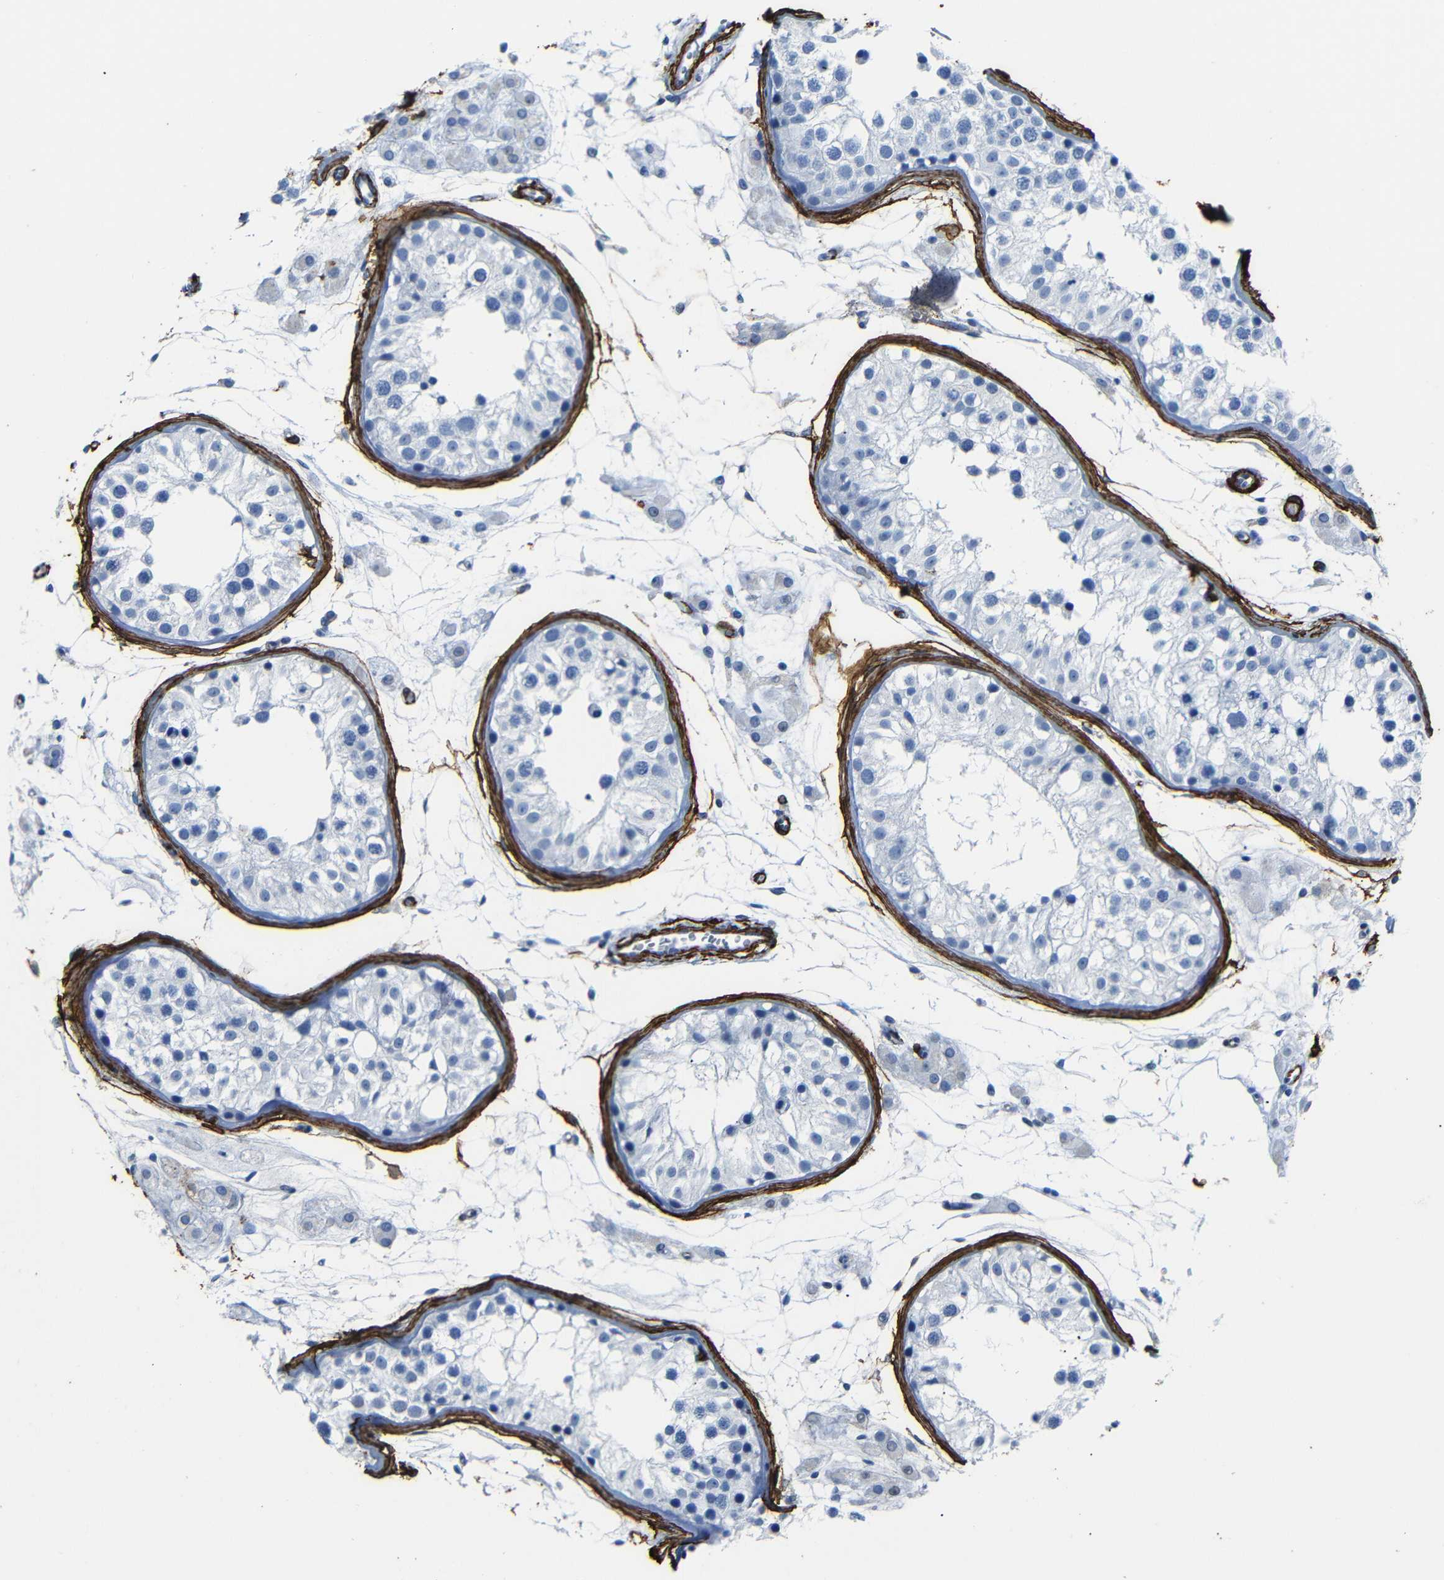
{"staining": {"intensity": "negative", "quantity": "none", "location": "none"}, "tissue": "testis", "cell_type": "Cells in seminiferous ducts", "image_type": "normal", "snomed": [{"axis": "morphology", "description": "Normal tissue, NOS"}, {"axis": "morphology", "description": "Adenocarcinoma, metastatic, NOS"}, {"axis": "topography", "description": "Testis"}], "caption": "The image demonstrates no staining of cells in seminiferous ducts in benign testis. (Brightfield microscopy of DAB (3,3'-diaminobenzidine) IHC at high magnification).", "gene": "ACTA2", "patient": {"sex": "male", "age": 26}}